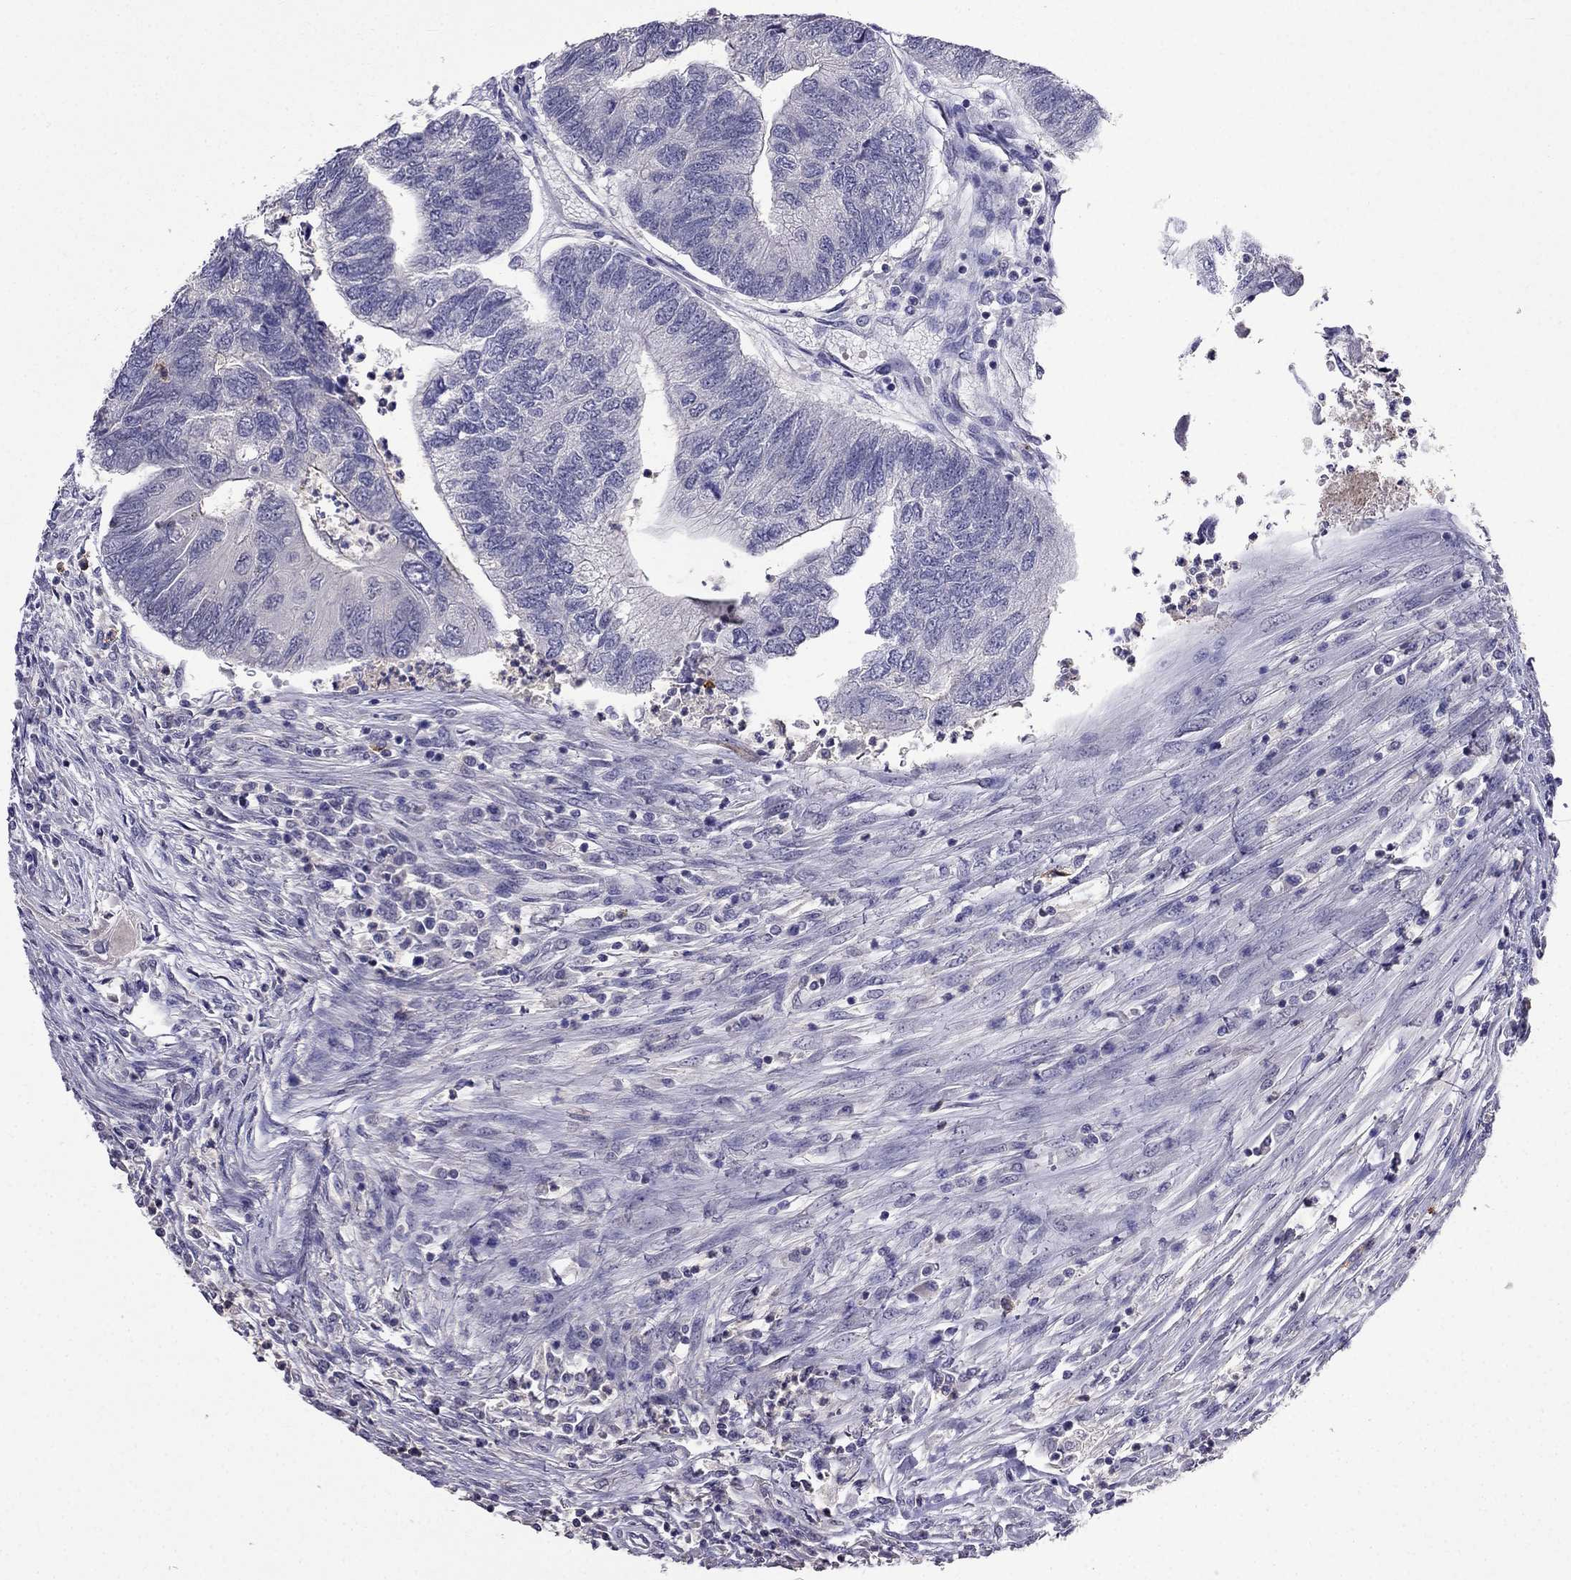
{"staining": {"intensity": "negative", "quantity": "none", "location": "none"}, "tissue": "colorectal cancer", "cell_type": "Tumor cells", "image_type": "cancer", "snomed": [{"axis": "morphology", "description": "Adenocarcinoma, NOS"}, {"axis": "topography", "description": "Colon"}], "caption": "IHC of human adenocarcinoma (colorectal) reveals no staining in tumor cells.", "gene": "AQP9", "patient": {"sex": "female", "age": 67}}